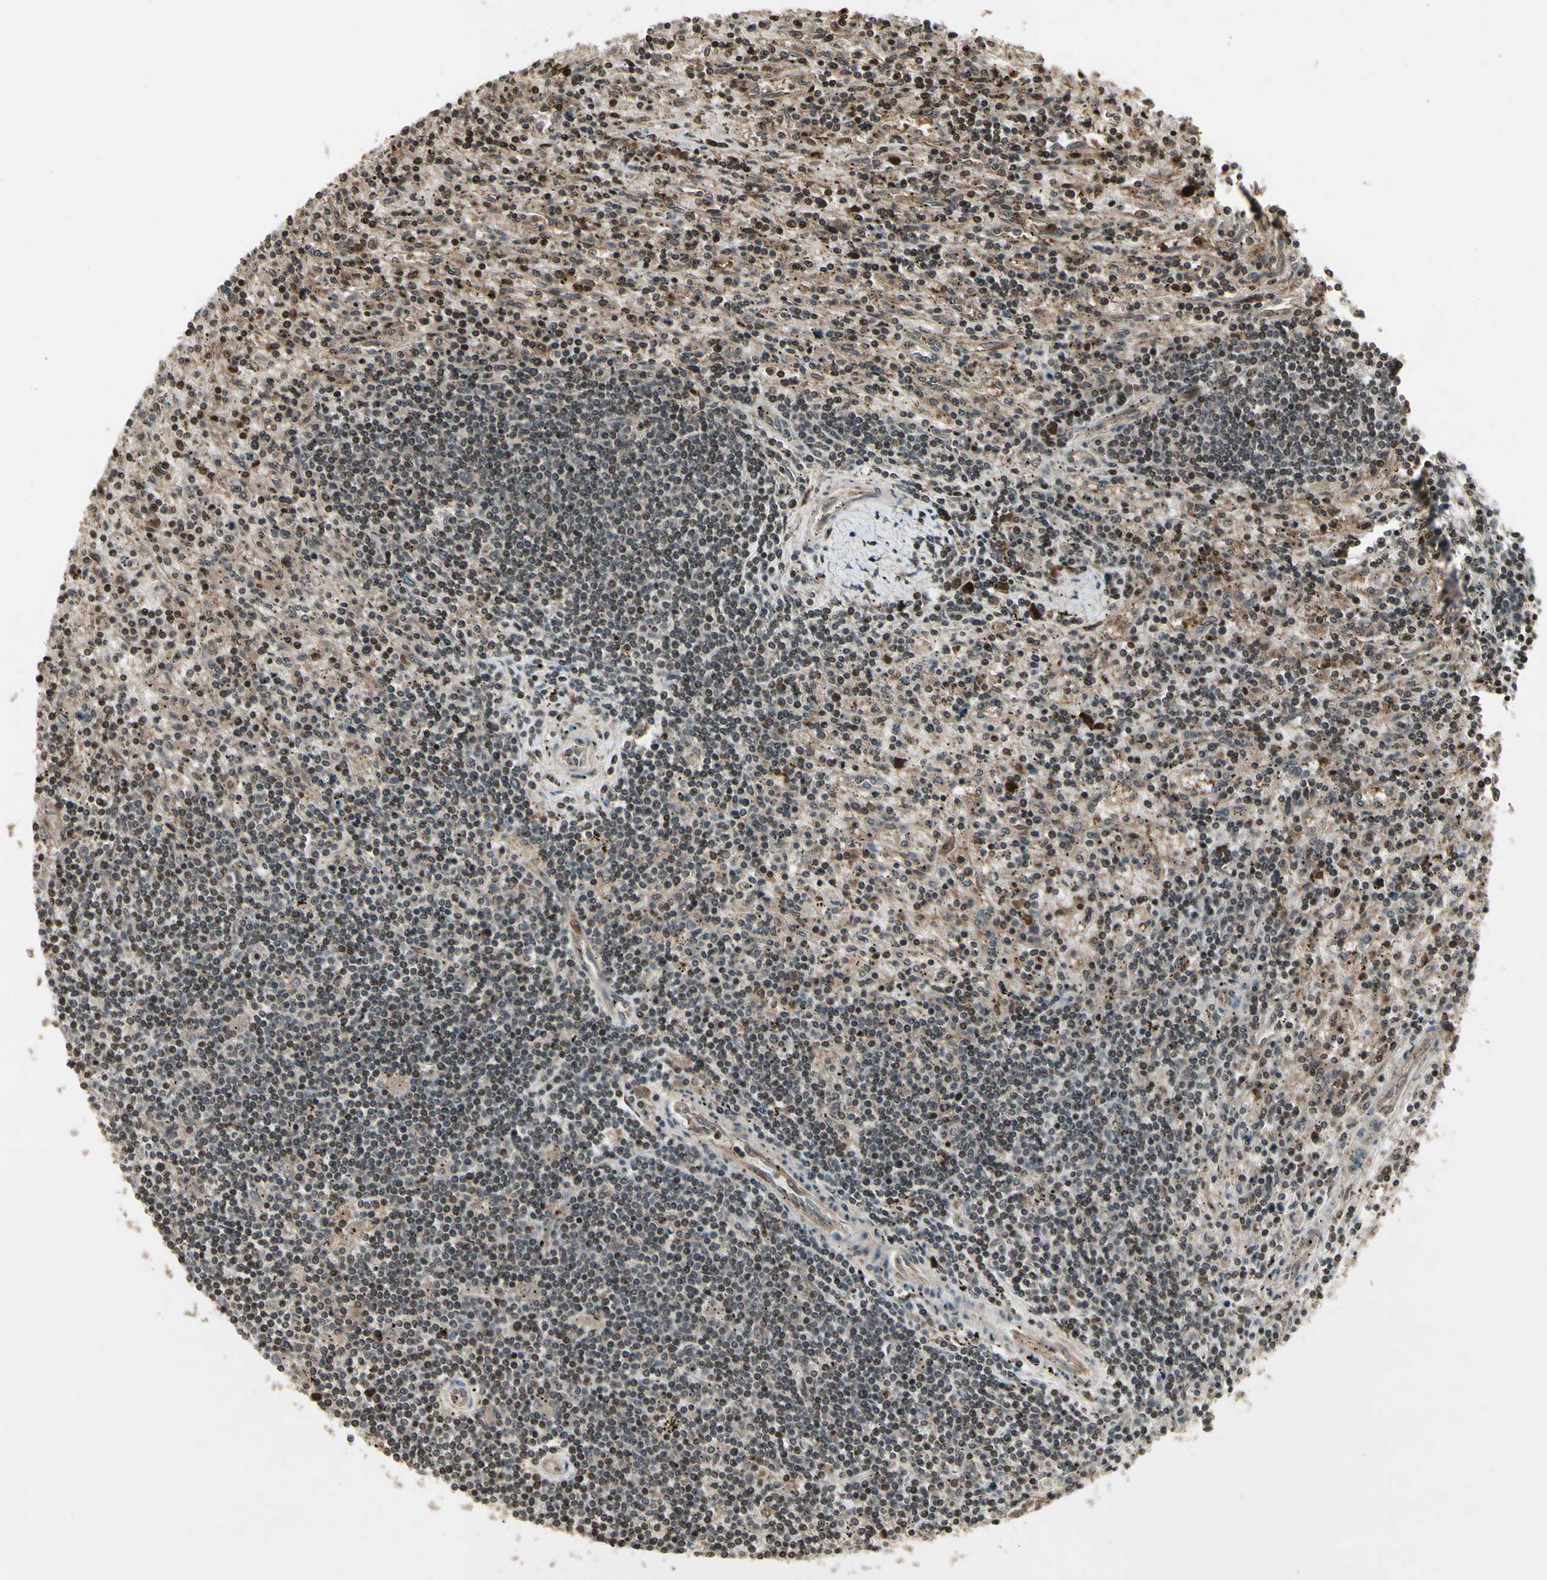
{"staining": {"intensity": "moderate", "quantity": ">75%", "location": "cytoplasmic/membranous,nuclear"}, "tissue": "lymphoma", "cell_type": "Tumor cells", "image_type": "cancer", "snomed": [{"axis": "morphology", "description": "Malignant lymphoma, non-Hodgkin's type, Low grade"}, {"axis": "topography", "description": "Spleen"}], "caption": "Malignant lymphoma, non-Hodgkin's type (low-grade) stained with a protein marker exhibits moderate staining in tumor cells.", "gene": "GLRX", "patient": {"sex": "male", "age": 76}}